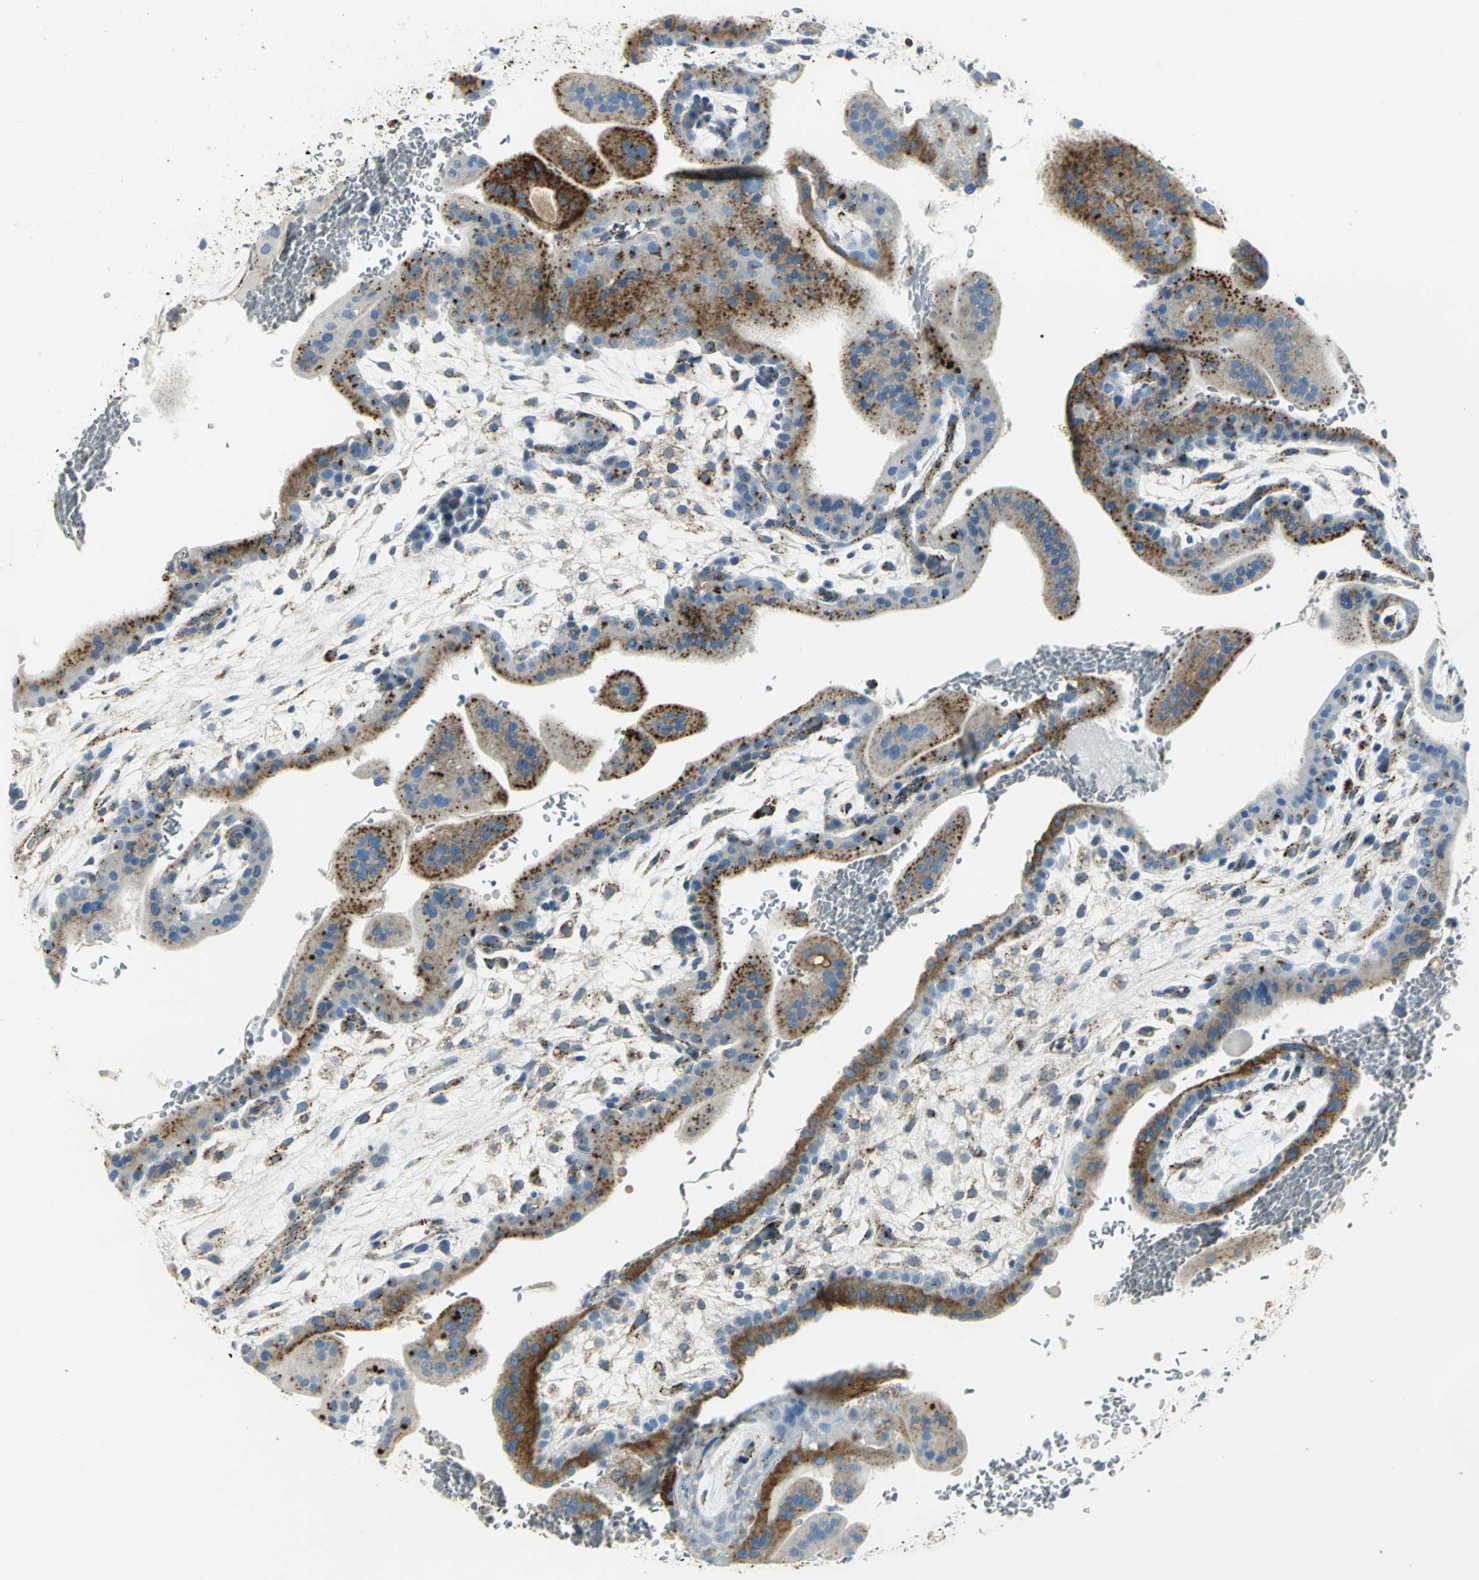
{"staining": {"intensity": "moderate", "quantity": "25%-75%", "location": "cytoplasmic/membranous"}, "tissue": "placenta", "cell_type": "Decidual cells", "image_type": "normal", "snomed": [{"axis": "morphology", "description": "Normal tissue, NOS"}, {"axis": "topography", "description": "Placenta"}], "caption": "DAB immunohistochemical staining of unremarkable human placenta shows moderate cytoplasmic/membranous protein positivity in about 25%-75% of decidual cells. The protein of interest is shown in brown color, while the nuclei are stained blue.", "gene": "ARSA", "patient": {"sex": "female", "age": 35}}